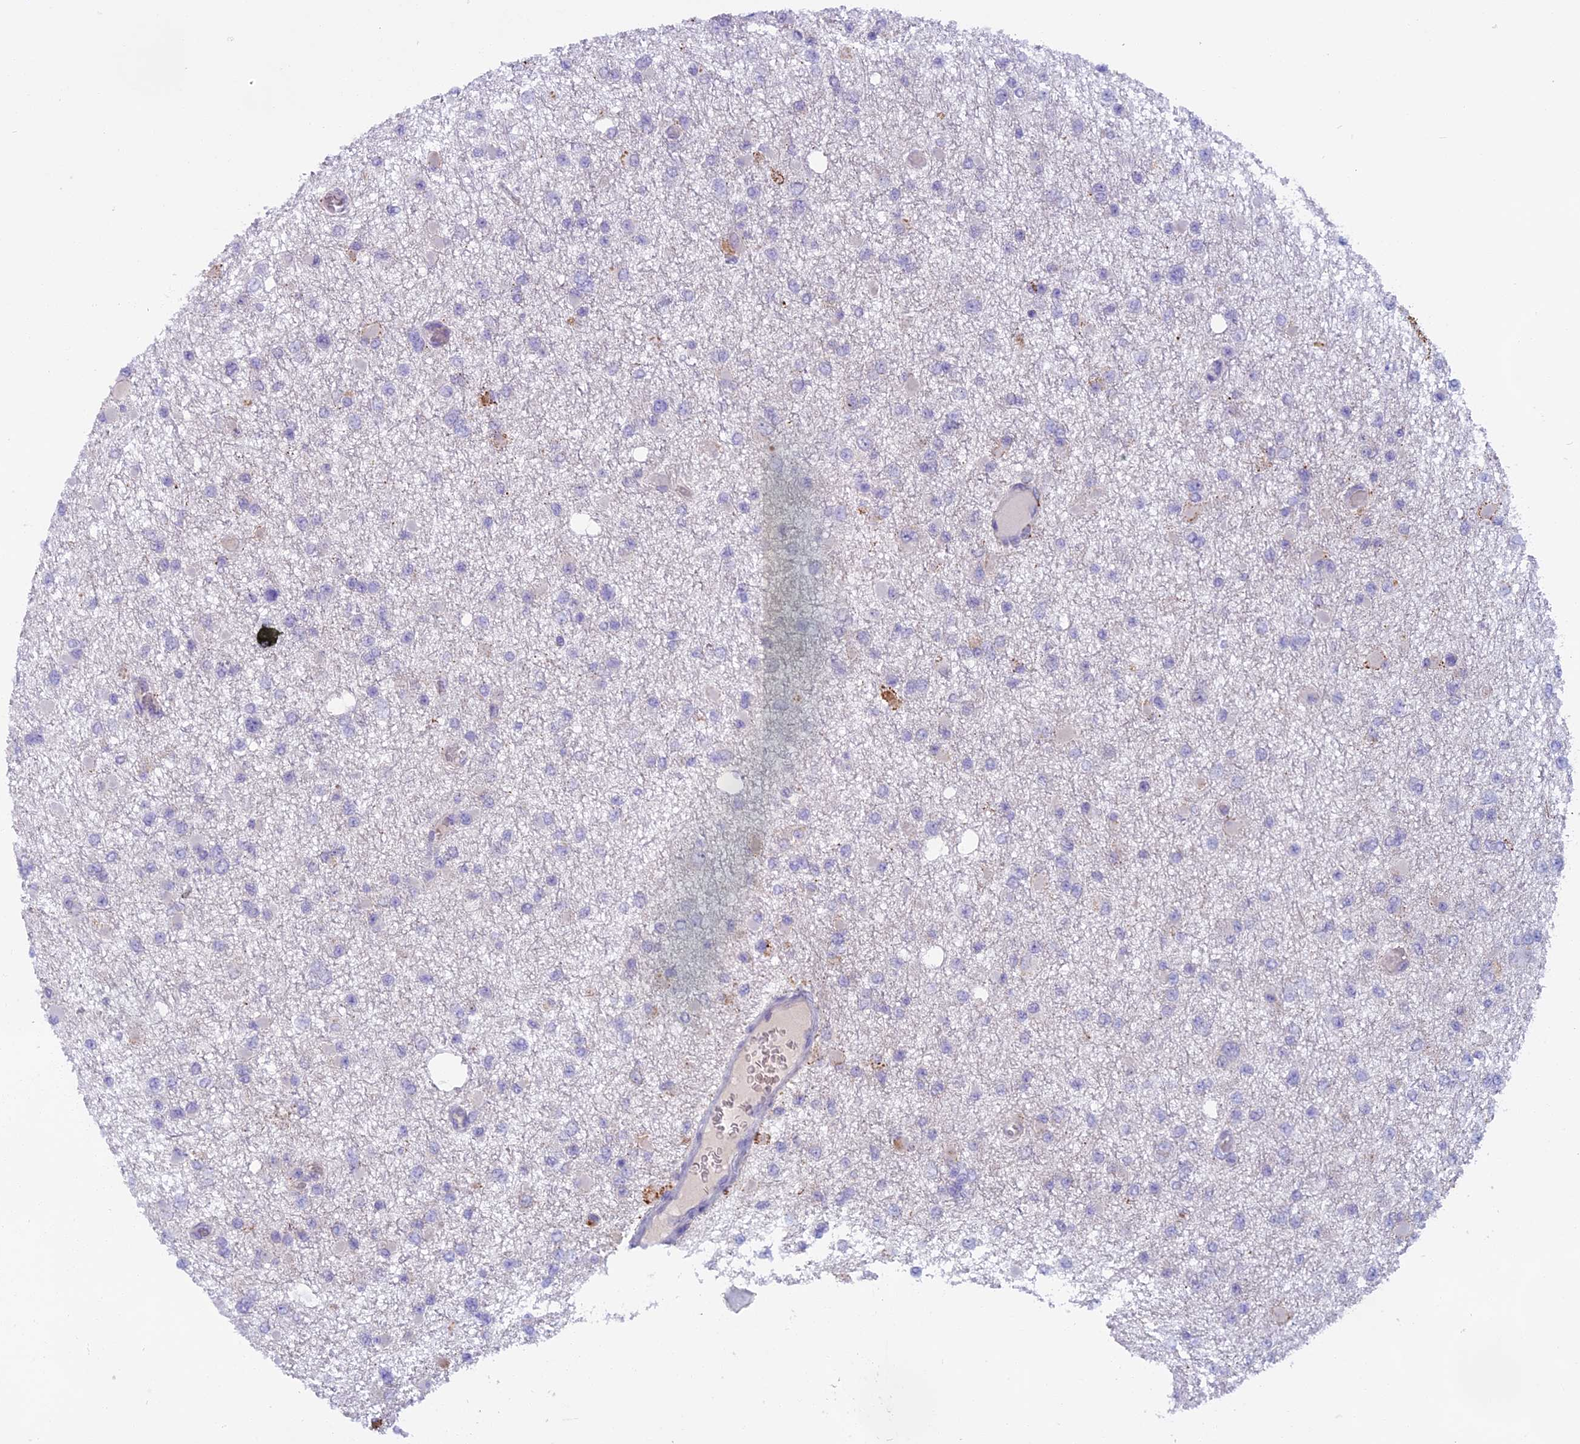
{"staining": {"intensity": "negative", "quantity": "none", "location": "none"}, "tissue": "glioma", "cell_type": "Tumor cells", "image_type": "cancer", "snomed": [{"axis": "morphology", "description": "Glioma, malignant, Low grade"}, {"axis": "topography", "description": "Brain"}], "caption": "Immunohistochemistry image of neoplastic tissue: malignant glioma (low-grade) stained with DAB (3,3'-diaminobenzidine) shows no significant protein staining in tumor cells. (DAB immunohistochemistry visualized using brightfield microscopy, high magnification).", "gene": "SEMA7A", "patient": {"sex": "female", "age": 22}}